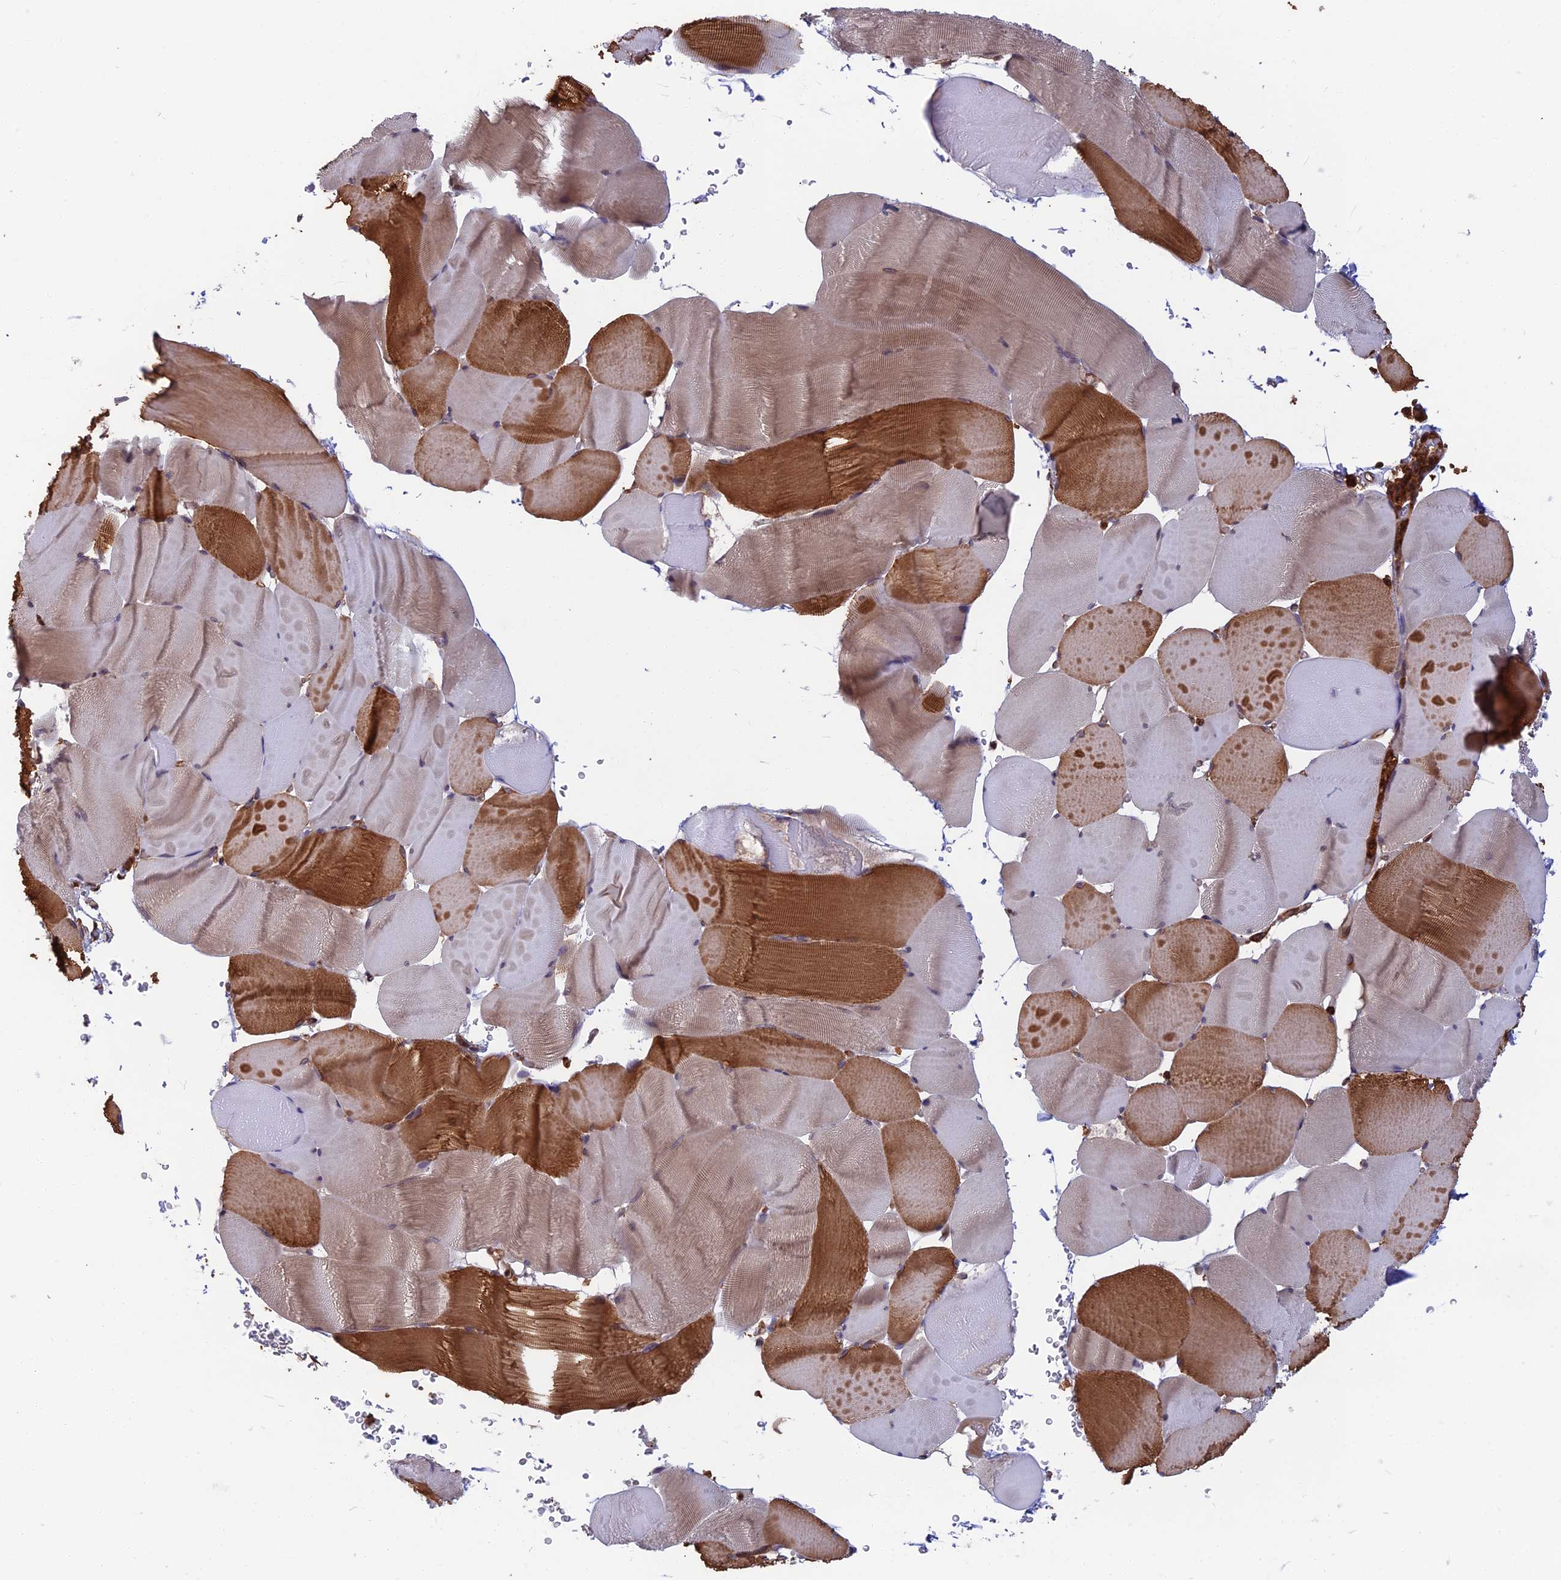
{"staining": {"intensity": "moderate", "quantity": "25%-75%", "location": "cytoplasmic/membranous"}, "tissue": "skeletal muscle", "cell_type": "Myocytes", "image_type": "normal", "snomed": [{"axis": "morphology", "description": "Normal tissue, NOS"}, {"axis": "topography", "description": "Skeletal muscle"}], "caption": "Myocytes demonstrate medium levels of moderate cytoplasmic/membranous staining in approximately 25%-75% of cells in benign skeletal muscle.", "gene": "WDR1", "patient": {"sex": "male", "age": 62}}